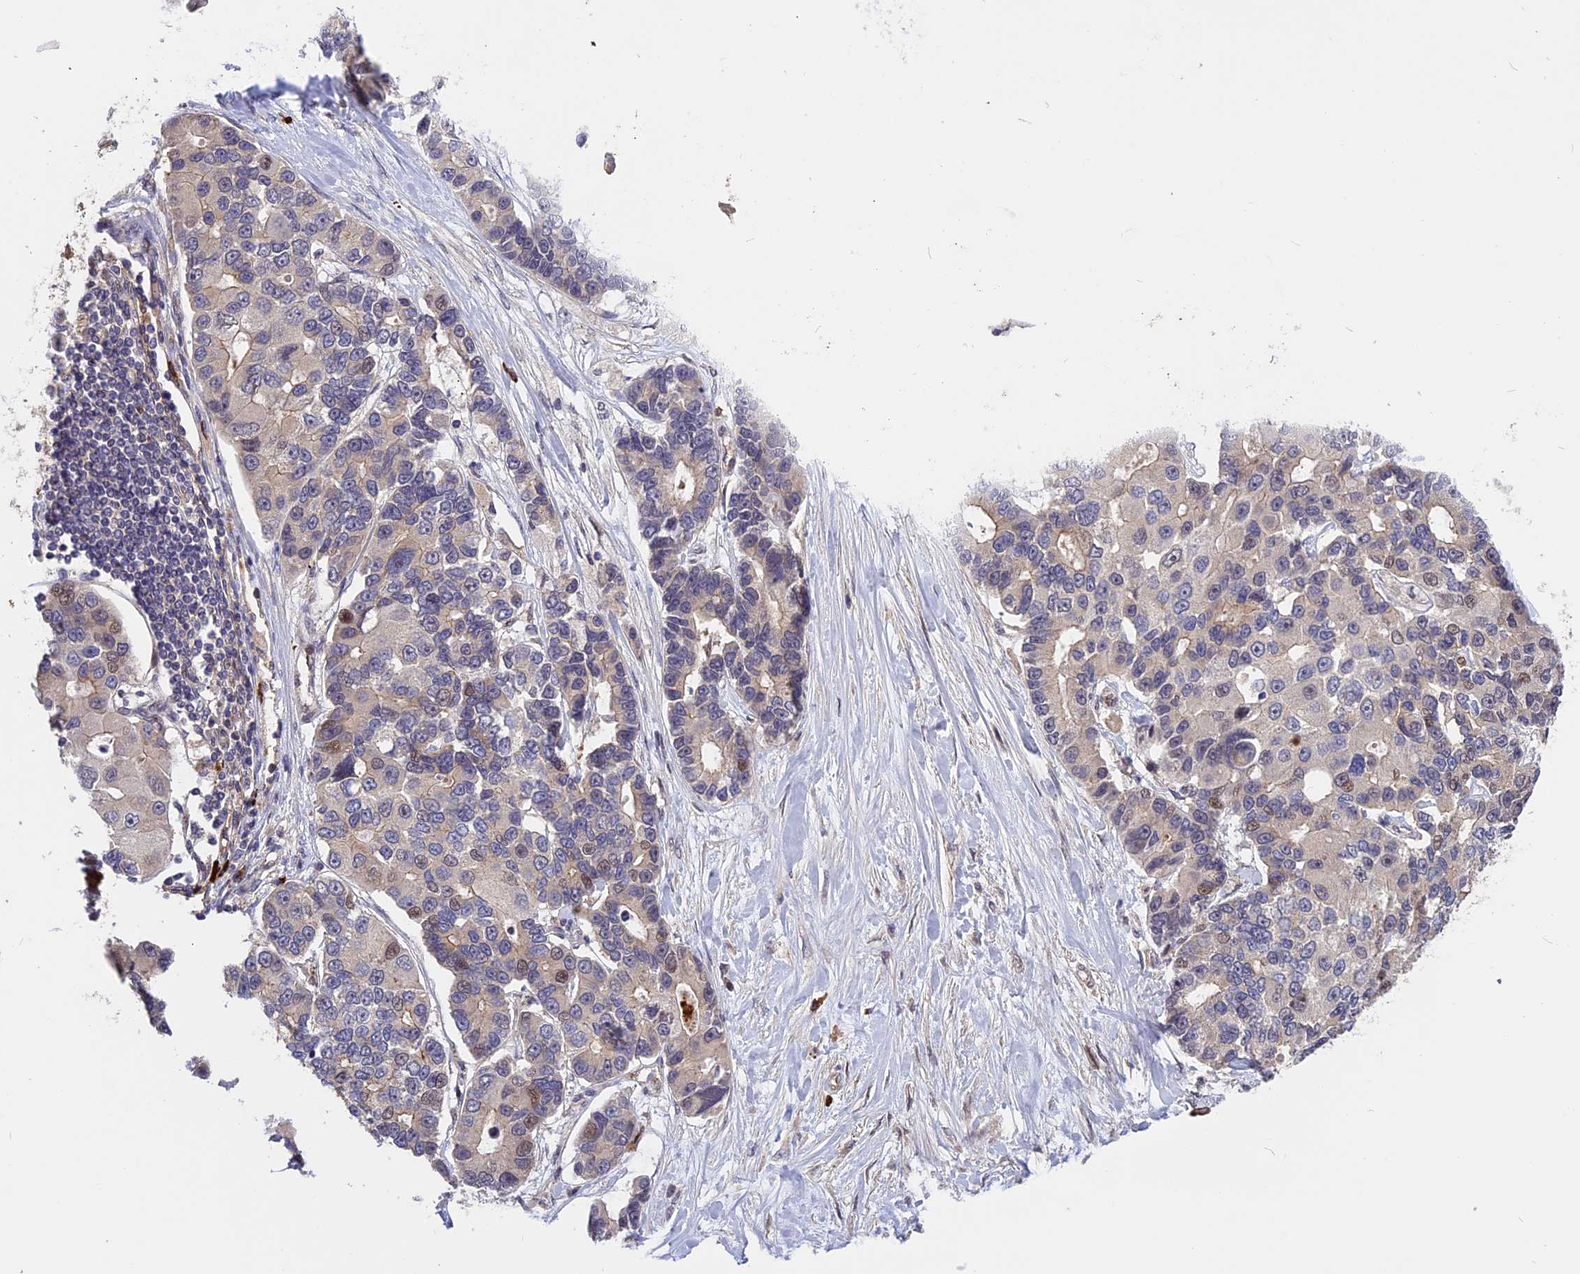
{"staining": {"intensity": "moderate", "quantity": "<25%", "location": "cytoplasmic/membranous,nuclear"}, "tissue": "lung cancer", "cell_type": "Tumor cells", "image_type": "cancer", "snomed": [{"axis": "morphology", "description": "Adenocarcinoma, NOS"}, {"axis": "topography", "description": "Lung"}], "caption": "Immunohistochemical staining of human adenocarcinoma (lung) displays low levels of moderate cytoplasmic/membranous and nuclear staining in about <25% of tumor cells. (DAB = brown stain, brightfield microscopy at high magnification).", "gene": "MFSD2A", "patient": {"sex": "female", "age": 54}}